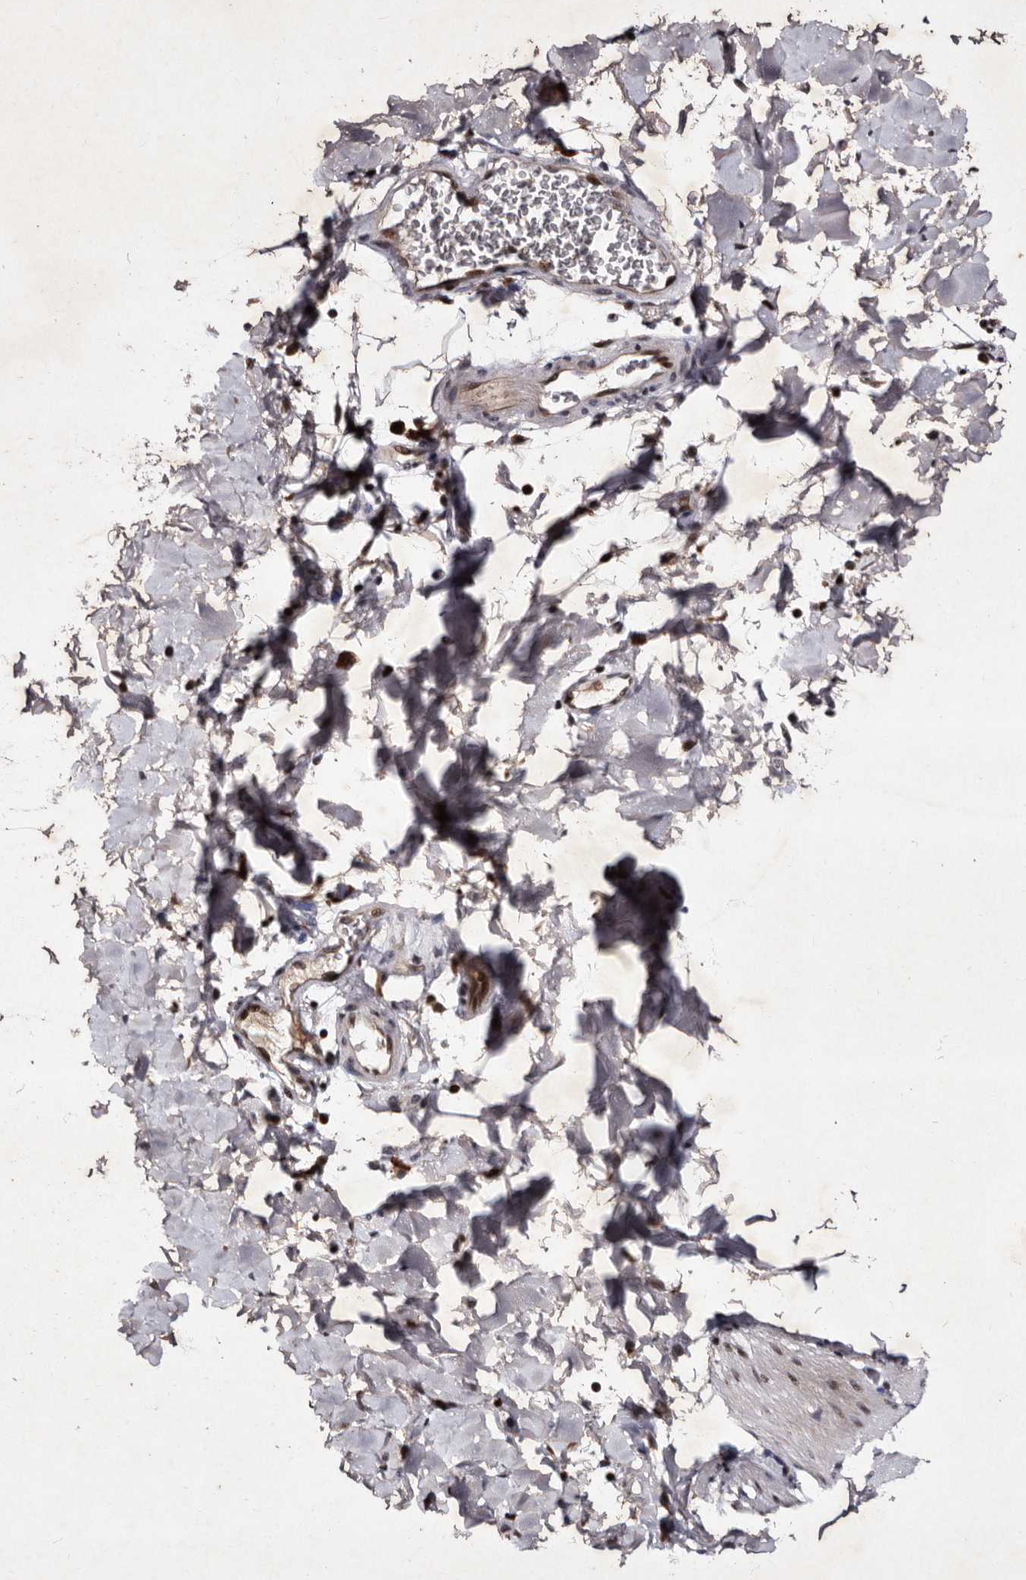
{"staining": {"intensity": "weak", "quantity": "<25%", "location": "cytoplasmic/membranous,nuclear"}, "tissue": "smooth muscle", "cell_type": "Smooth muscle cells", "image_type": "normal", "snomed": [{"axis": "morphology", "description": "Normal tissue, NOS"}, {"axis": "topography", "description": "Smooth muscle"}, {"axis": "topography", "description": "Small intestine"}], "caption": "There is no significant positivity in smooth muscle cells of smooth muscle. (DAB (3,3'-diaminobenzidine) immunohistochemistry, high magnification).", "gene": "TNKS", "patient": {"sex": "female", "age": 84}}